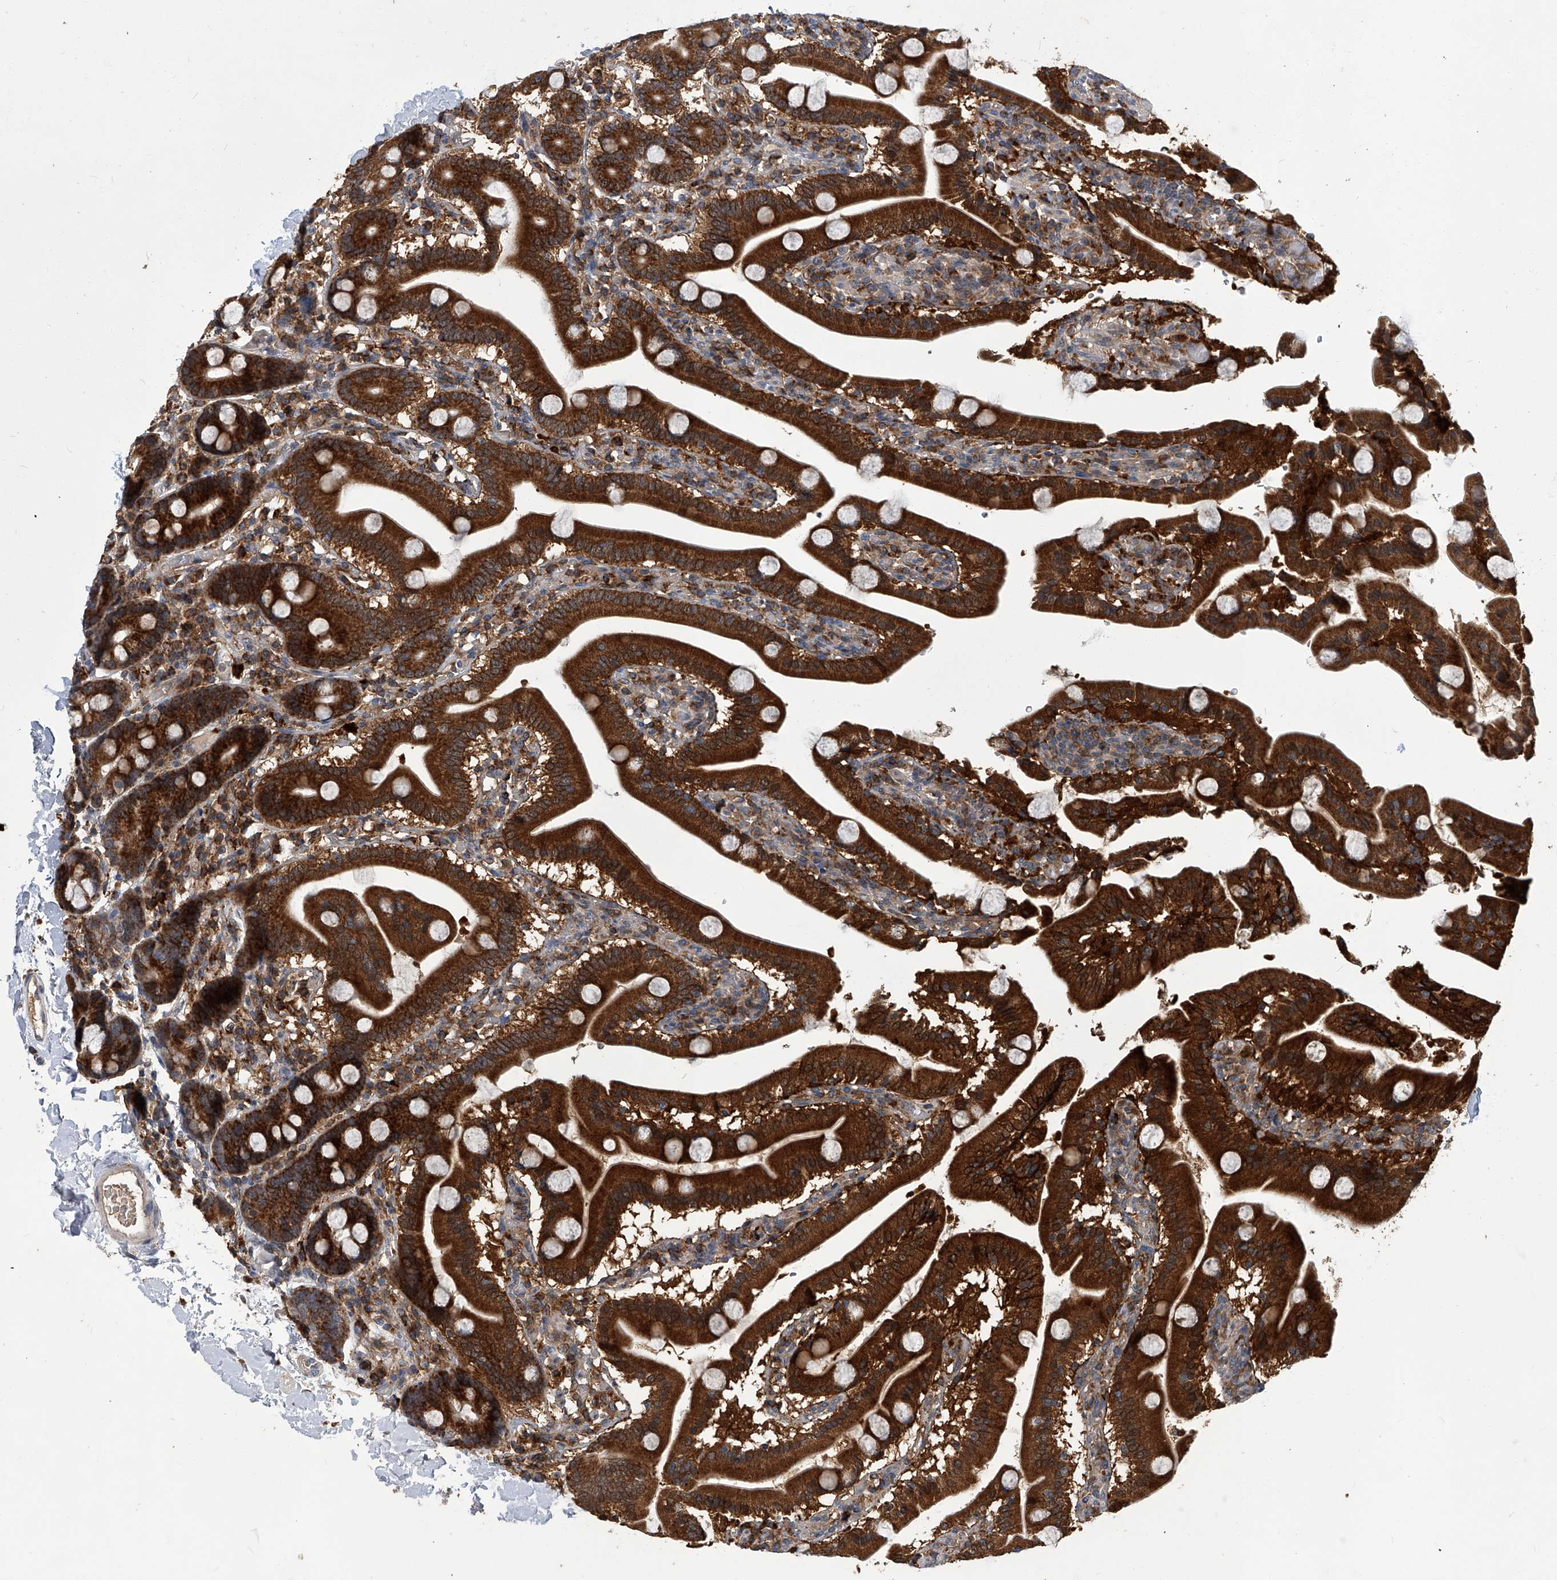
{"staining": {"intensity": "strong", "quantity": ">75%", "location": "cytoplasmic/membranous"}, "tissue": "duodenum", "cell_type": "Glandular cells", "image_type": "normal", "snomed": [{"axis": "morphology", "description": "Normal tissue, NOS"}, {"axis": "topography", "description": "Duodenum"}], "caption": "Human duodenum stained with a brown dye reveals strong cytoplasmic/membranous positive staining in approximately >75% of glandular cells.", "gene": "TNFRSF13B", "patient": {"sex": "male", "age": 55}}